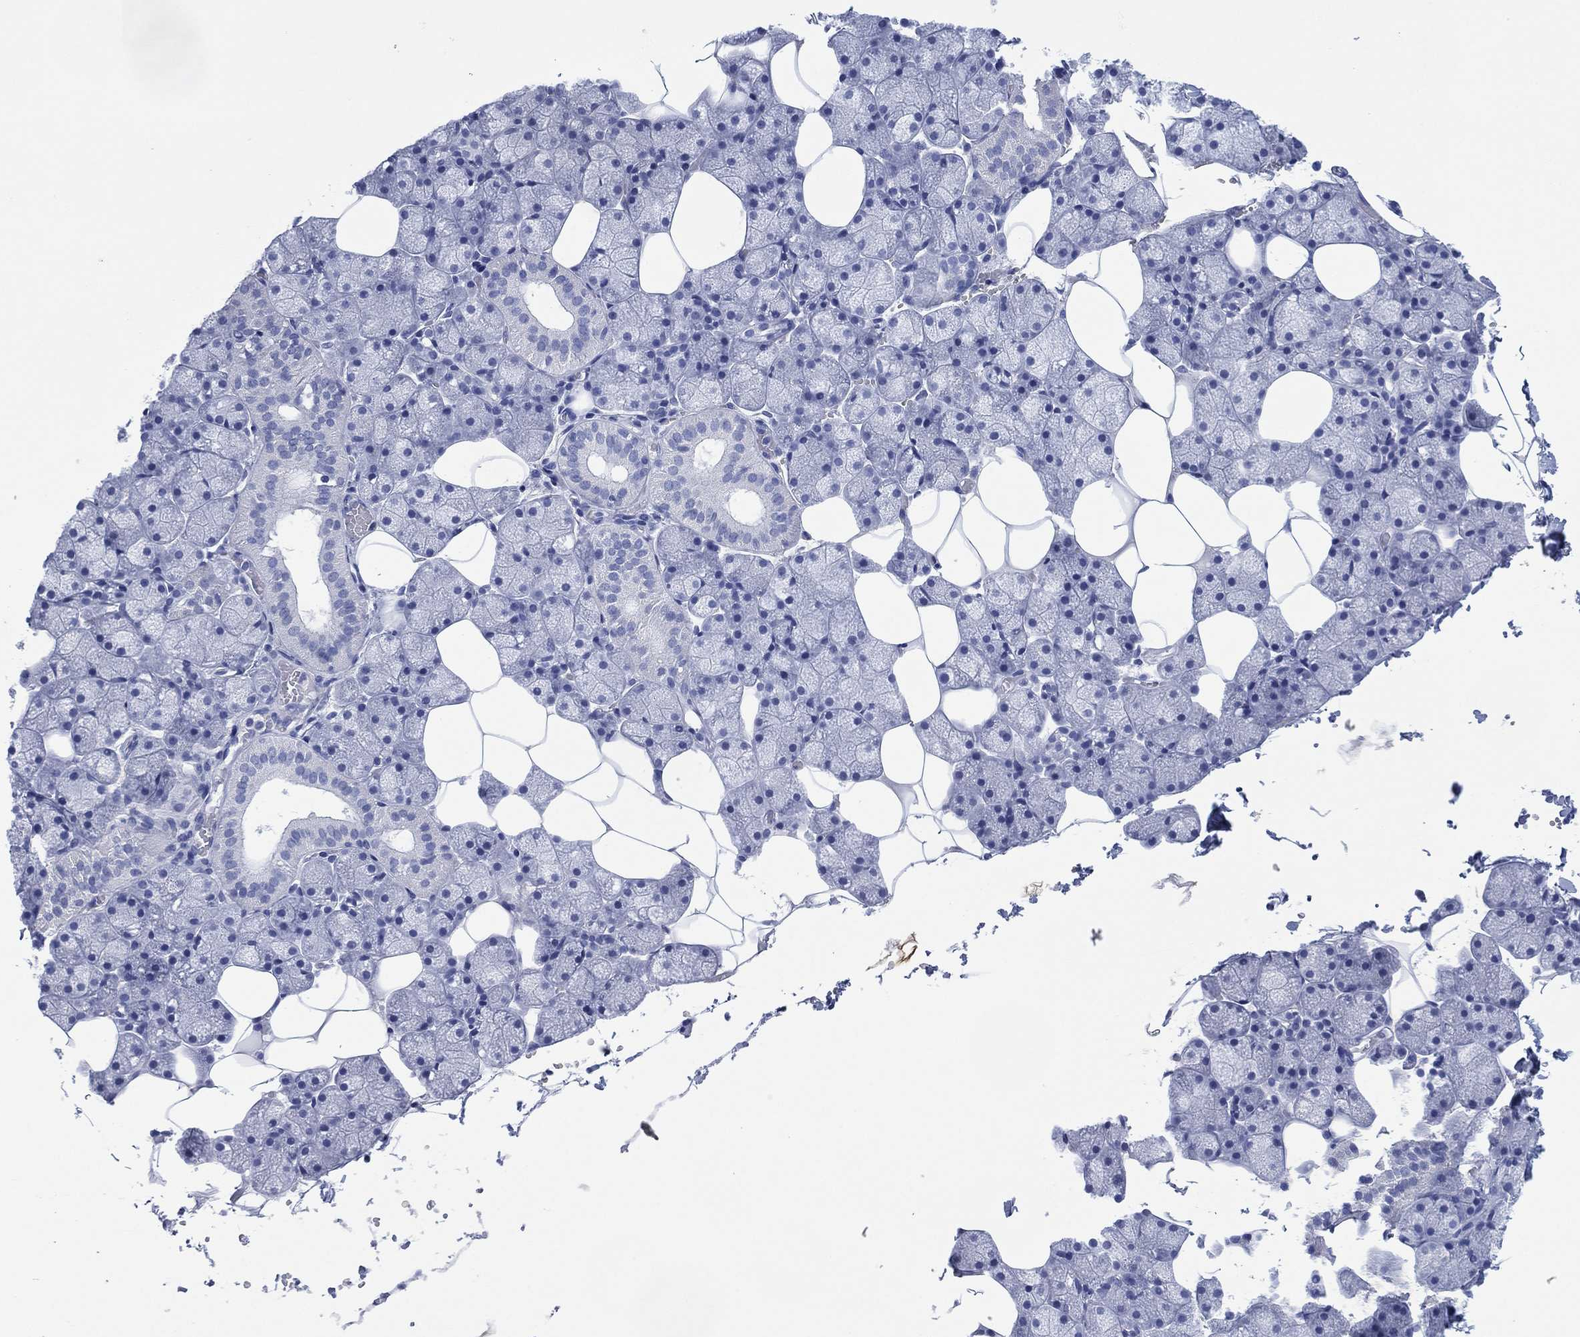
{"staining": {"intensity": "negative", "quantity": "none", "location": "none"}, "tissue": "salivary gland", "cell_type": "Glandular cells", "image_type": "normal", "snomed": [{"axis": "morphology", "description": "Normal tissue, NOS"}, {"axis": "topography", "description": "Salivary gland"}], "caption": "Immunohistochemical staining of benign human salivary gland reveals no significant staining in glandular cells. The staining is performed using DAB brown chromogen with nuclei counter-stained in using hematoxylin.", "gene": "SIGLECL1", "patient": {"sex": "male", "age": 38}}